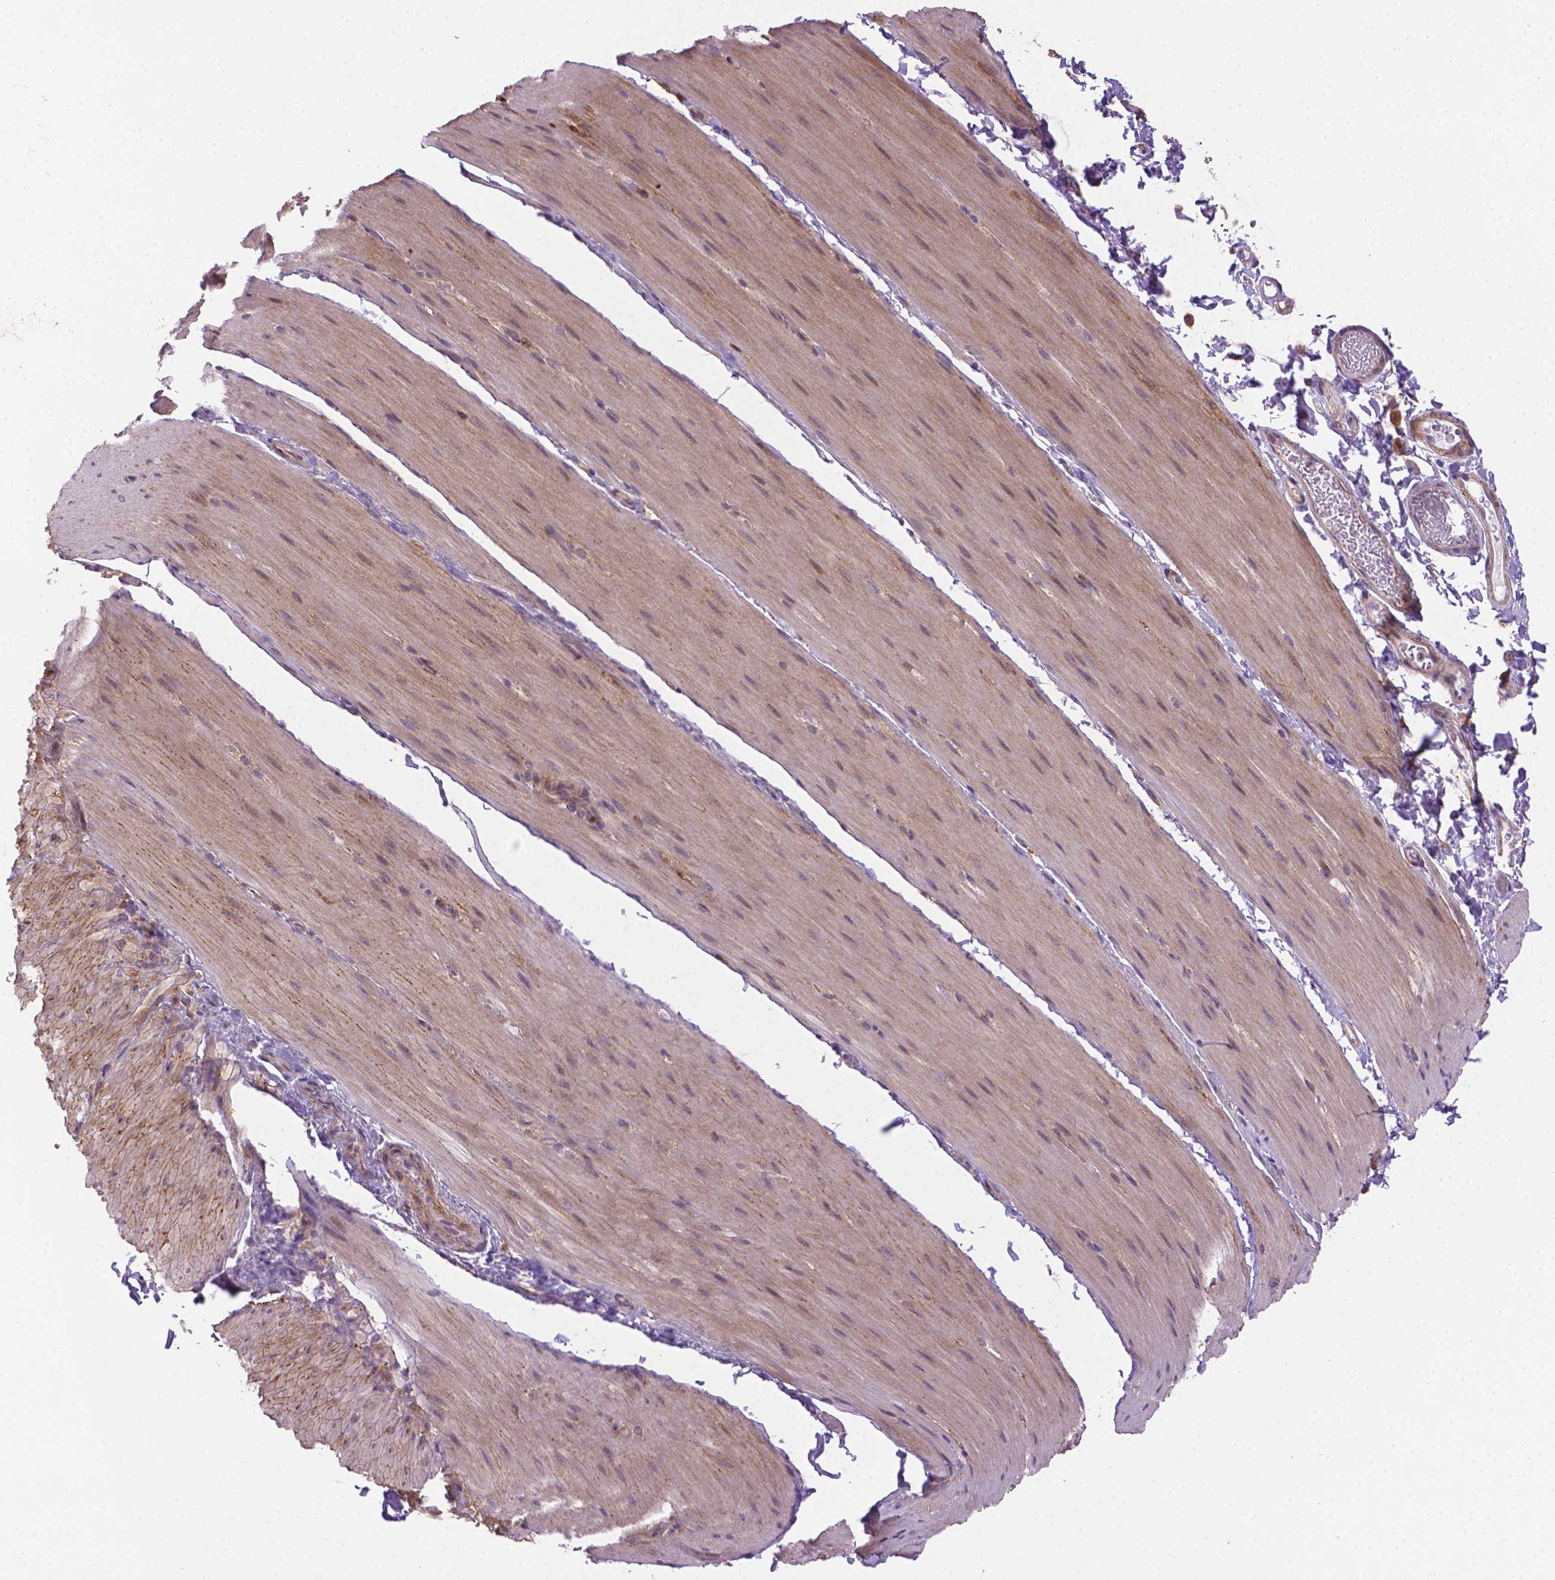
{"staining": {"intensity": "weak", "quantity": "25%-75%", "location": "cytoplasmic/membranous"}, "tissue": "smooth muscle", "cell_type": "Smooth muscle cells", "image_type": "normal", "snomed": [{"axis": "morphology", "description": "Normal tissue, NOS"}, {"axis": "topography", "description": "Smooth muscle"}, {"axis": "topography", "description": "Colon"}], "caption": "The immunohistochemical stain shows weak cytoplasmic/membranous expression in smooth muscle cells of benign smooth muscle. (brown staining indicates protein expression, while blue staining denotes nuclei).", "gene": "ACAD10", "patient": {"sex": "male", "age": 73}}